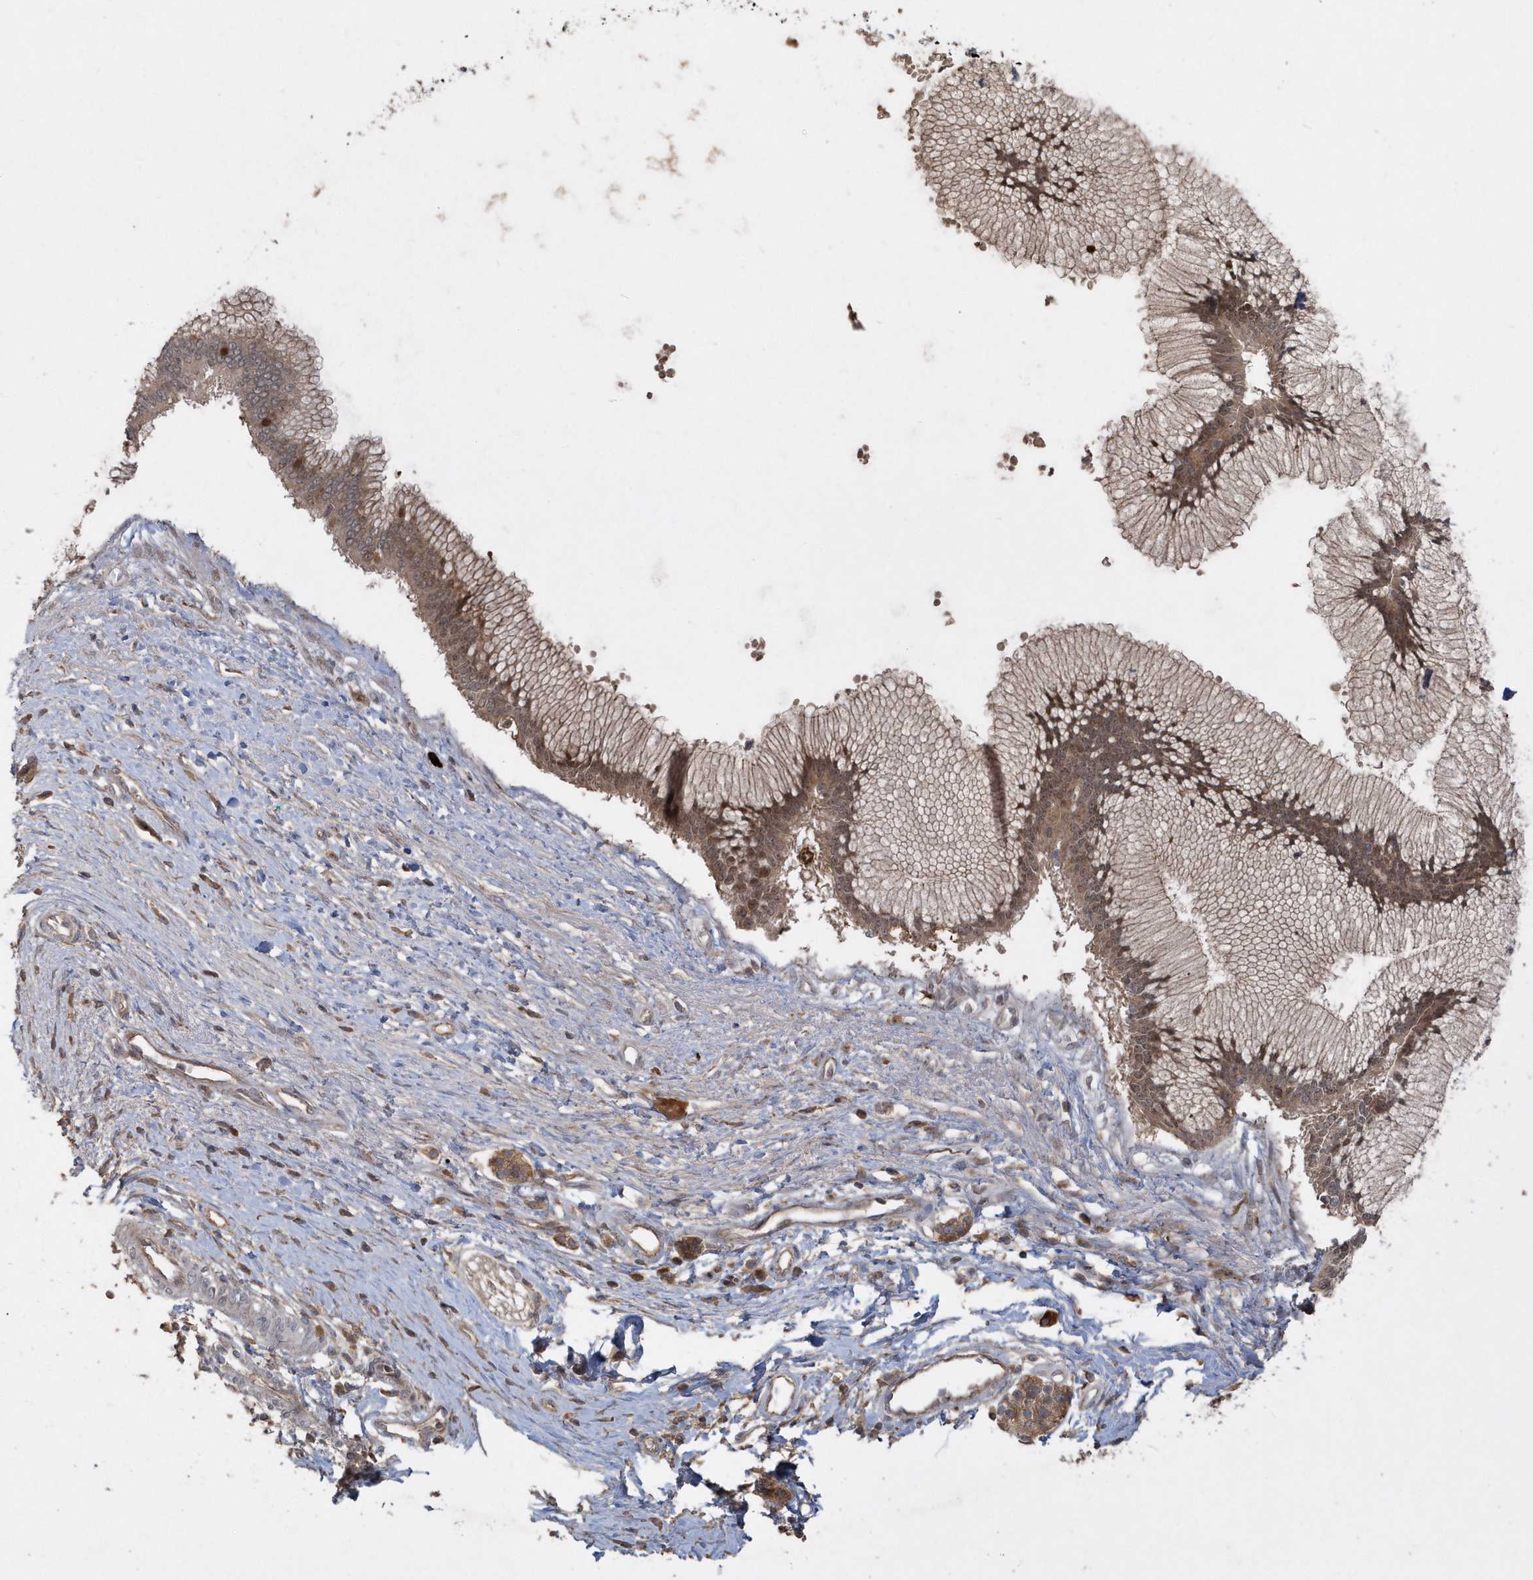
{"staining": {"intensity": "moderate", "quantity": ">75%", "location": "cytoplasmic/membranous"}, "tissue": "pancreatic cancer", "cell_type": "Tumor cells", "image_type": "cancer", "snomed": [{"axis": "morphology", "description": "Adenocarcinoma, NOS"}, {"axis": "topography", "description": "Pancreas"}], "caption": "An immunohistochemistry image of neoplastic tissue is shown. Protein staining in brown highlights moderate cytoplasmic/membranous positivity in pancreatic cancer within tumor cells.", "gene": "TRAIP", "patient": {"sex": "male", "age": 68}}